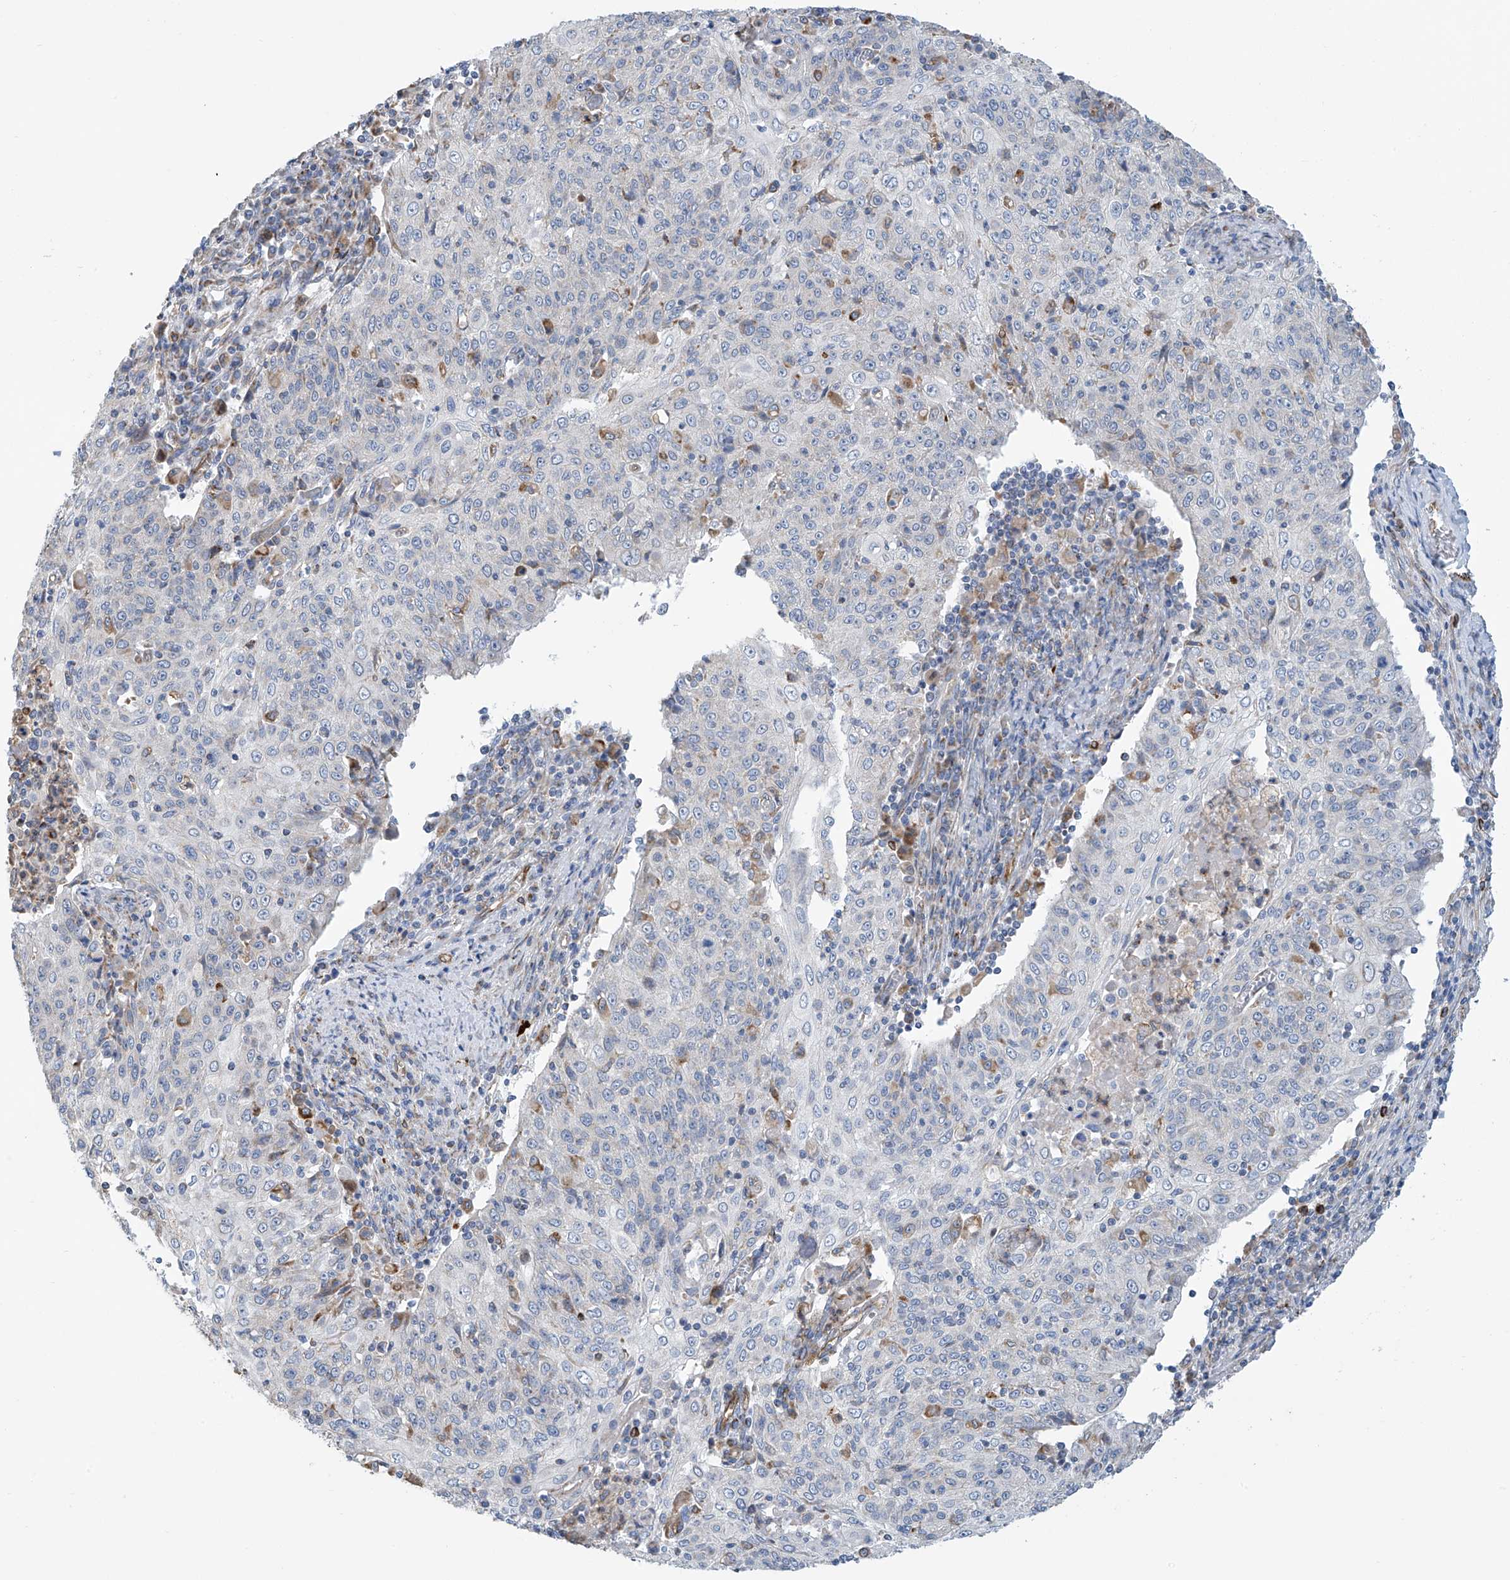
{"staining": {"intensity": "negative", "quantity": "none", "location": "none"}, "tissue": "cervical cancer", "cell_type": "Tumor cells", "image_type": "cancer", "snomed": [{"axis": "morphology", "description": "Squamous cell carcinoma, NOS"}, {"axis": "topography", "description": "Cervix"}], "caption": "Protein analysis of cervical cancer (squamous cell carcinoma) shows no significant positivity in tumor cells. (Brightfield microscopy of DAB (3,3'-diaminobenzidine) immunohistochemistry at high magnification).", "gene": "EIF5B", "patient": {"sex": "female", "age": 48}}